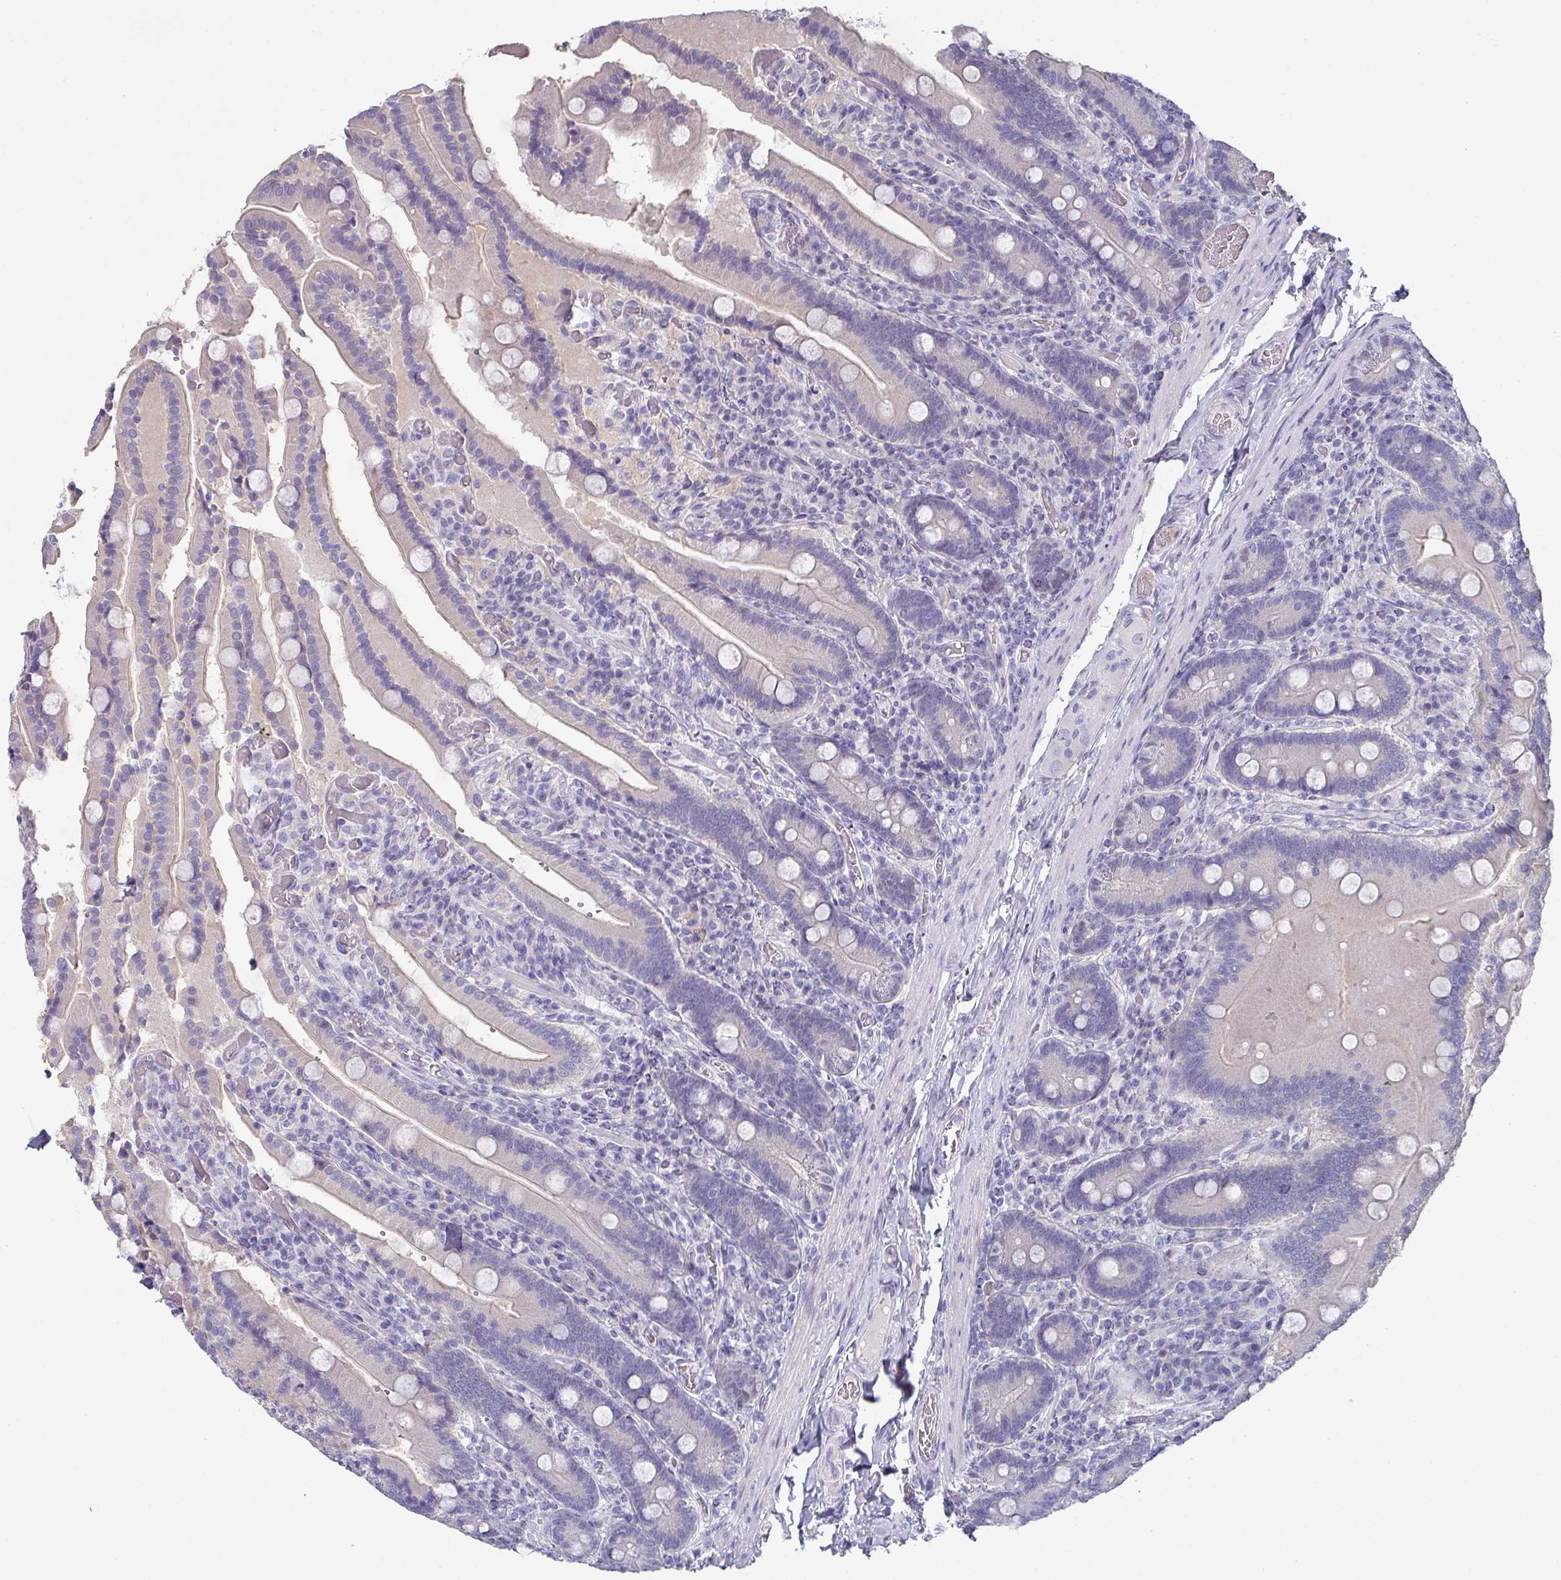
{"staining": {"intensity": "weak", "quantity": "<25%", "location": "cytoplasmic/membranous"}, "tissue": "duodenum", "cell_type": "Glandular cells", "image_type": "normal", "snomed": [{"axis": "morphology", "description": "Normal tissue, NOS"}, {"axis": "topography", "description": "Duodenum"}], "caption": "DAB (3,3'-diaminobenzidine) immunohistochemical staining of benign duodenum reveals no significant positivity in glandular cells.", "gene": "DEFB115", "patient": {"sex": "female", "age": 62}}